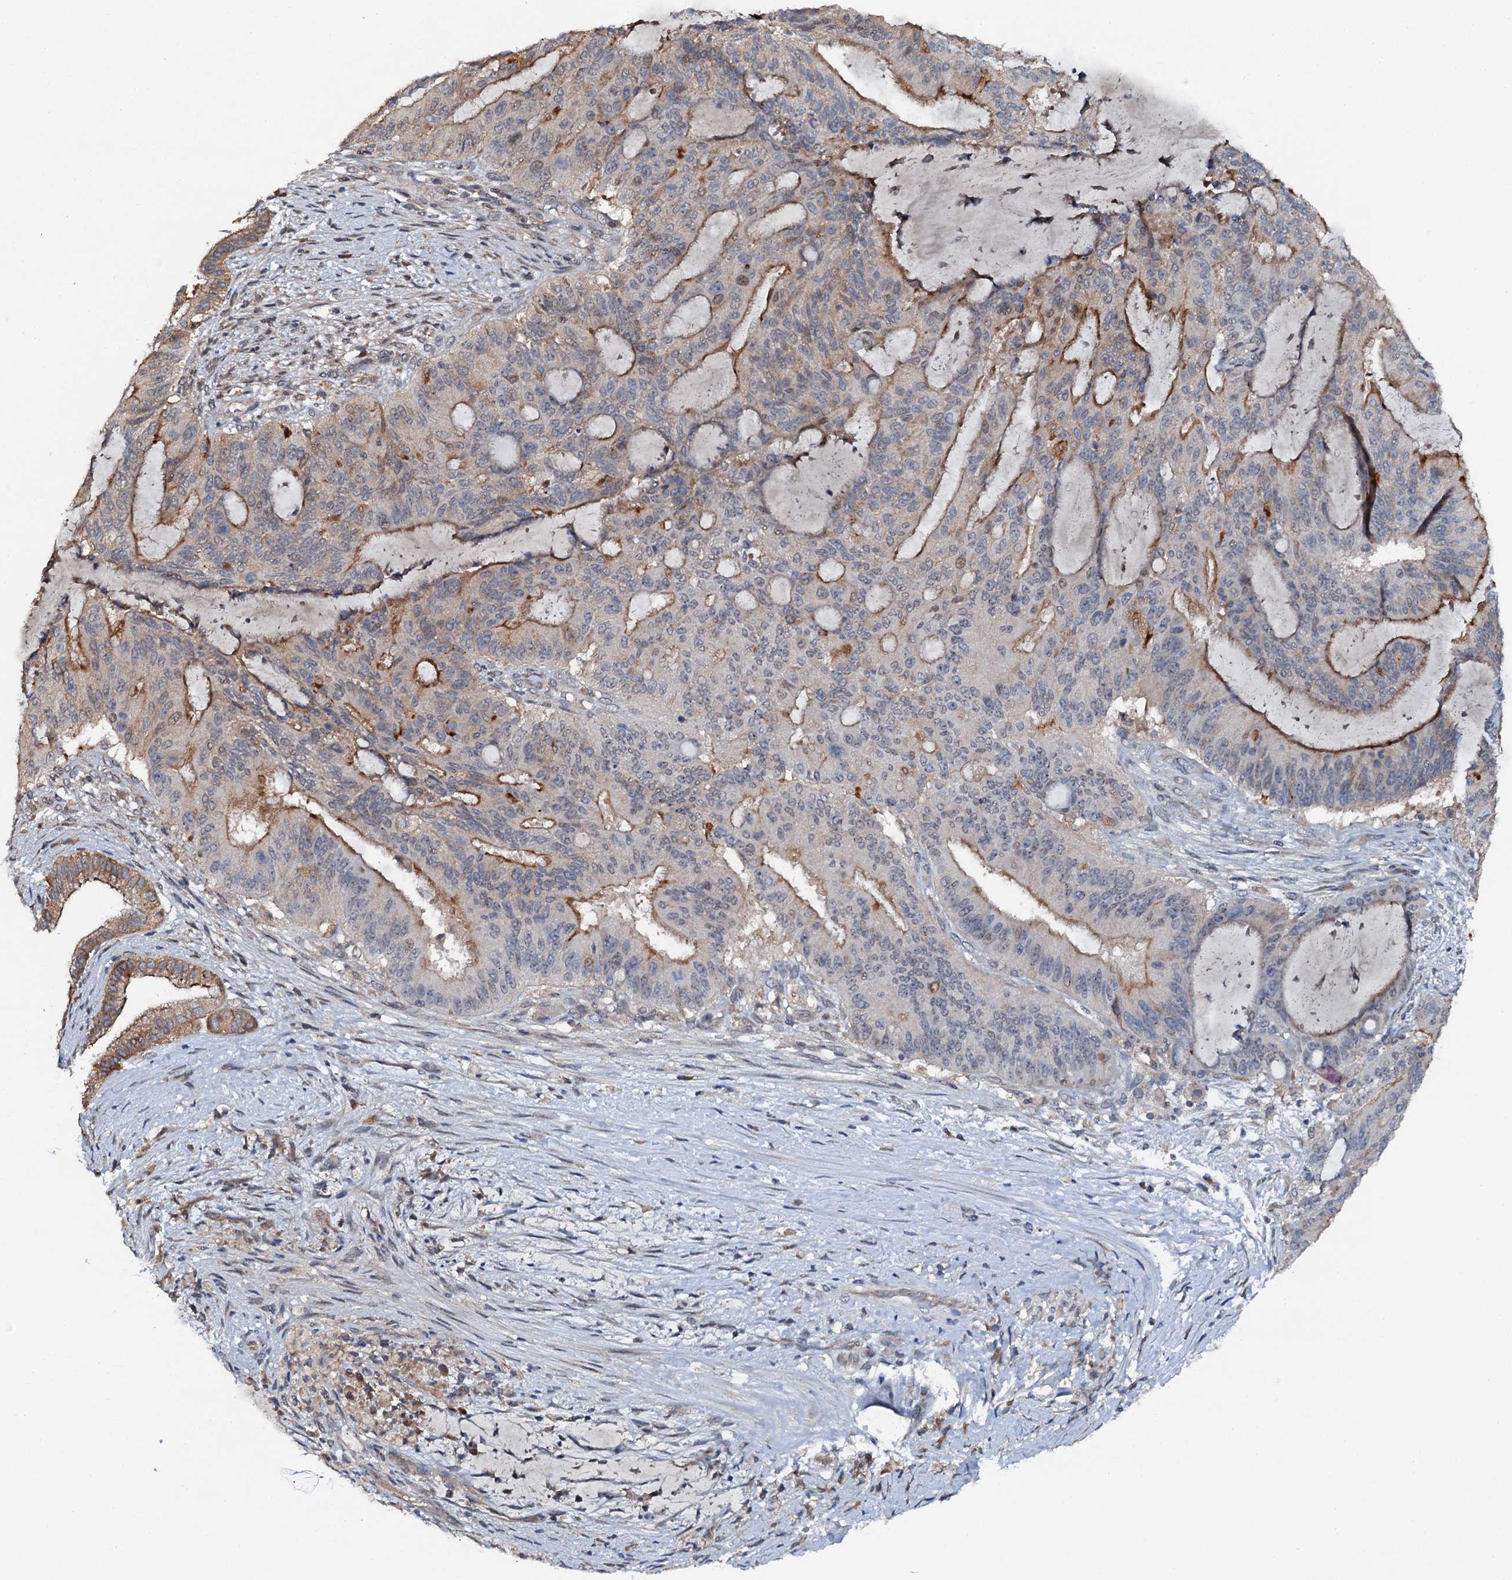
{"staining": {"intensity": "moderate", "quantity": "<25%", "location": "cytoplasmic/membranous"}, "tissue": "liver cancer", "cell_type": "Tumor cells", "image_type": "cancer", "snomed": [{"axis": "morphology", "description": "Normal tissue, NOS"}, {"axis": "morphology", "description": "Cholangiocarcinoma"}, {"axis": "topography", "description": "Liver"}, {"axis": "topography", "description": "Peripheral nerve tissue"}], "caption": "A brown stain shows moderate cytoplasmic/membranous positivity of a protein in liver cholangiocarcinoma tumor cells.", "gene": "FLYWCH1", "patient": {"sex": "female", "age": 73}}